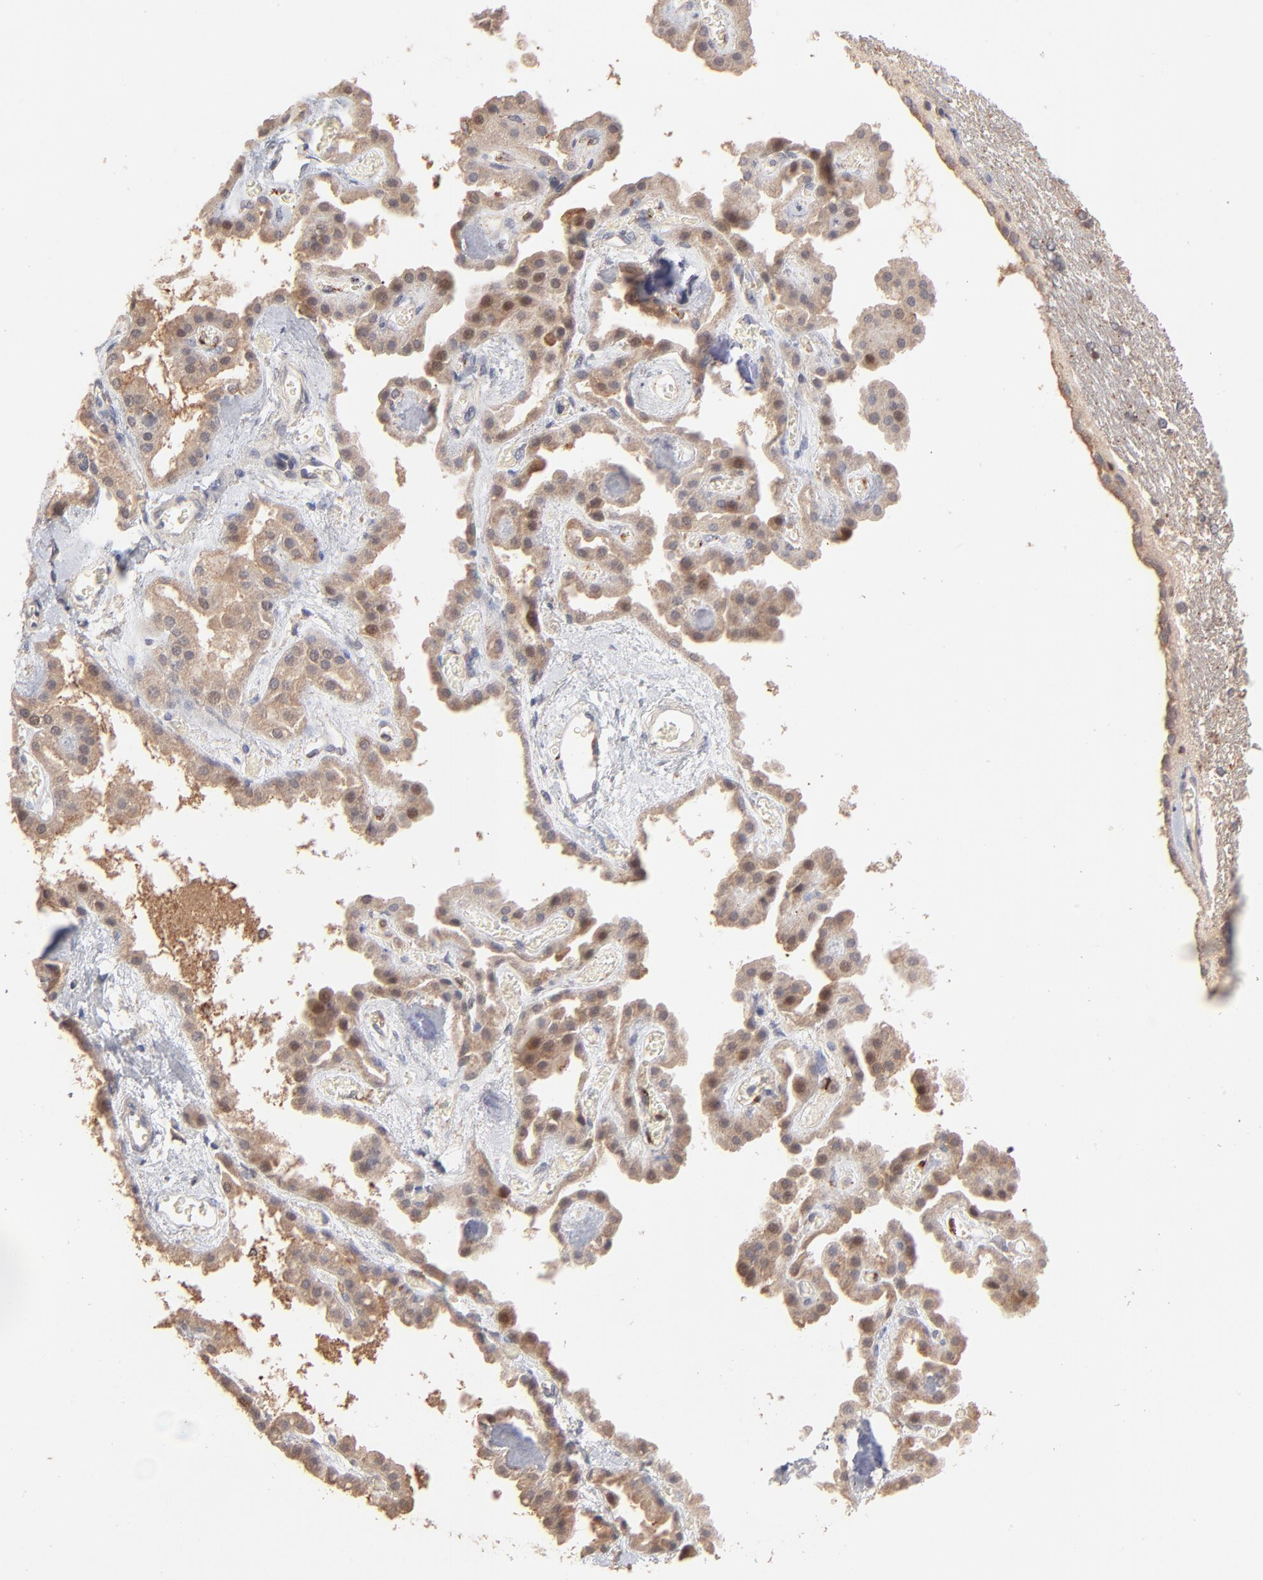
{"staining": {"intensity": "weak", "quantity": "25%-75%", "location": "cytoplasmic/membranous"}, "tissue": "hippocampus", "cell_type": "Glial cells", "image_type": "normal", "snomed": [{"axis": "morphology", "description": "Normal tissue, NOS"}, {"axis": "topography", "description": "Hippocampus"}], "caption": "The photomicrograph displays immunohistochemical staining of unremarkable hippocampus. There is weak cytoplasmic/membranous expression is seen in approximately 25%-75% of glial cells. The staining was performed using DAB to visualize the protein expression in brown, while the nuclei were stained in blue with hematoxylin (Magnification: 20x).", "gene": "IVNS1ABP", "patient": {"sex": "female", "age": 19}}